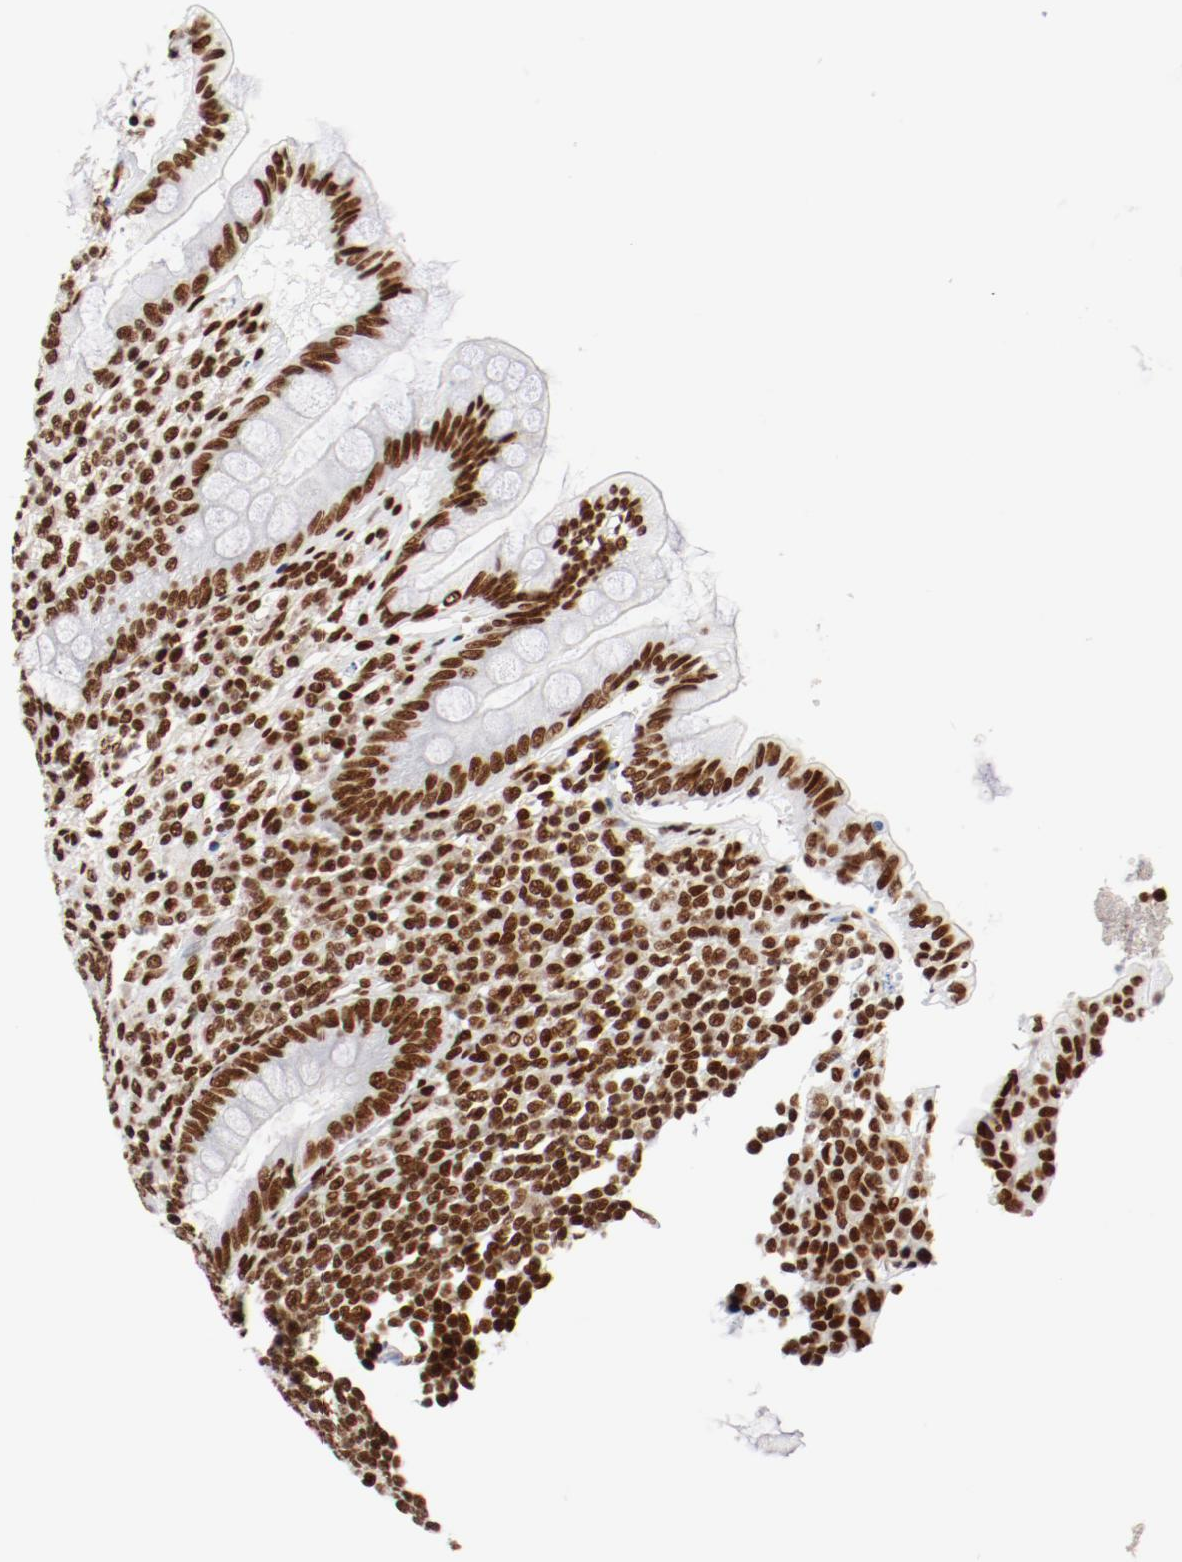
{"staining": {"intensity": "strong", "quantity": ">75%", "location": "nuclear"}, "tissue": "appendix", "cell_type": "Glandular cells", "image_type": "normal", "snomed": [{"axis": "morphology", "description": "Normal tissue, NOS"}, {"axis": "topography", "description": "Appendix"}], "caption": "Human appendix stained with a protein marker exhibits strong staining in glandular cells.", "gene": "CTBP1", "patient": {"sex": "female", "age": 66}}